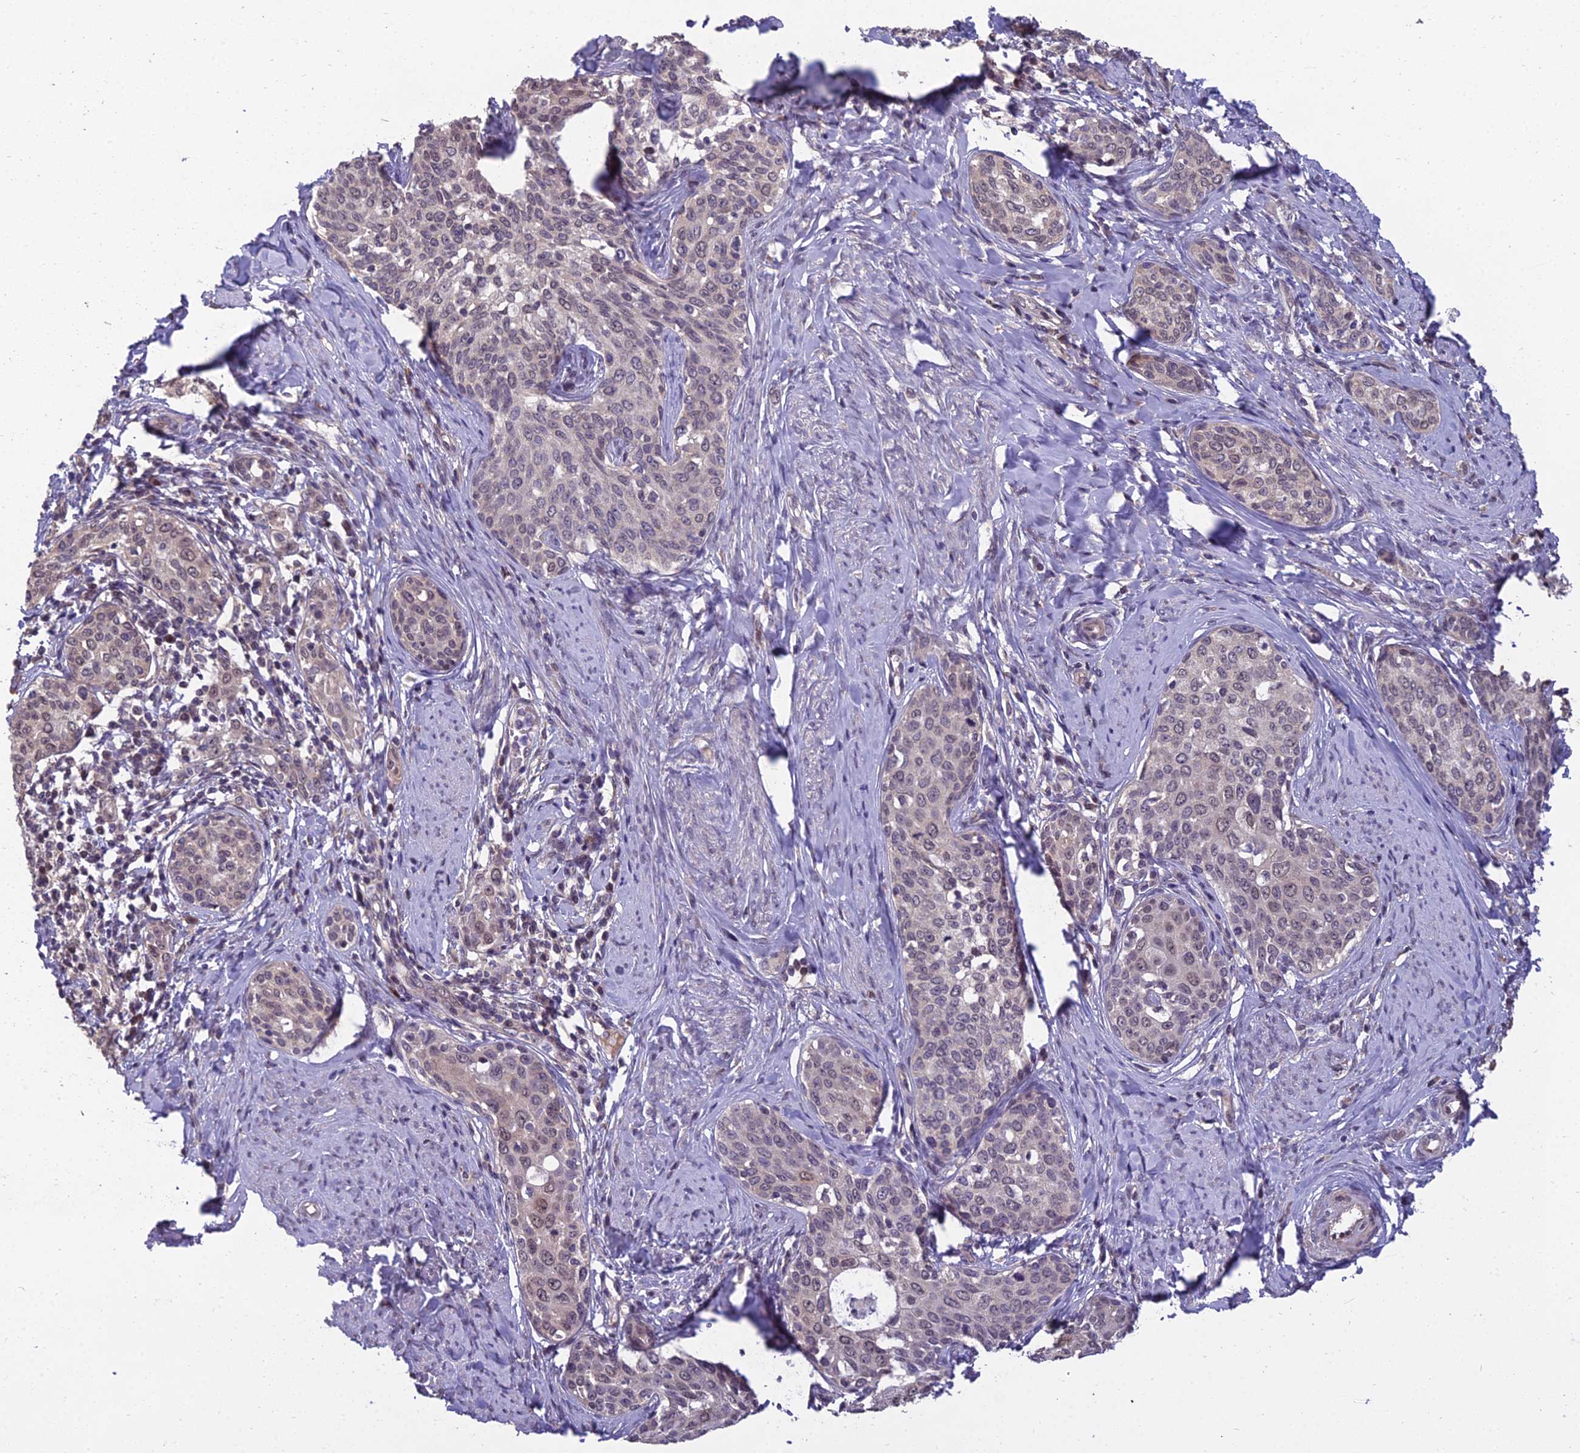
{"staining": {"intensity": "weak", "quantity": ">75%", "location": "nuclear"}, "tissue": "cervical cancer", "cell_type": "Tumor cells", "image_type": "cancer", "snomed": [{"axis": "morphology", "description": "Squamous cell carcinoma, NOS"}, {"axis": "morphology", "description": "Adenocarcinoma, NOS"}, {"axis": "topography", "description": "Cervix"}], "caption": "Brown immunohistochemical staining in cervical cancer demonstrates weak nuclear positivity in approximately >75% of tumor cells.", "gene": "GRWD1", "patient": {"sex": "female", "age": 52}}